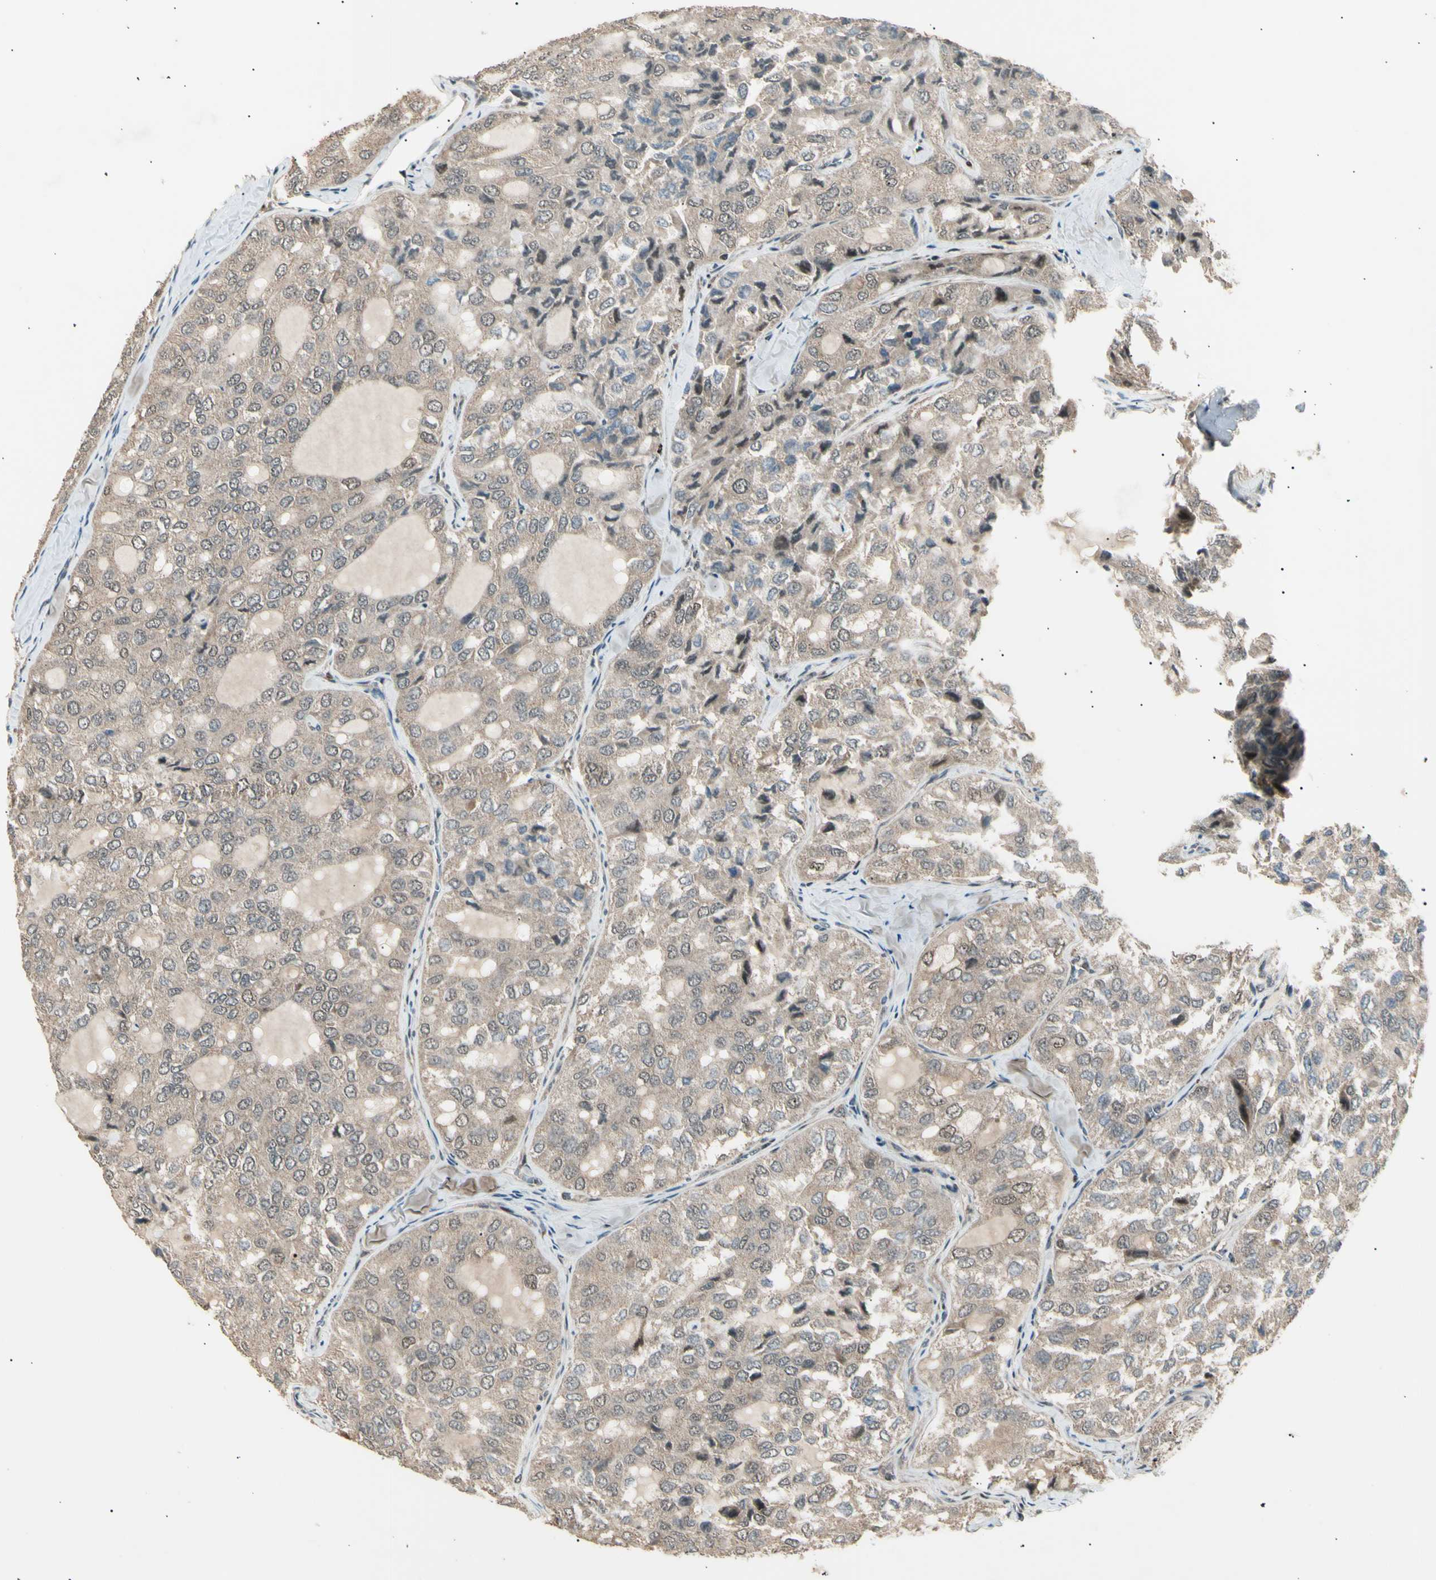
{"staining": {"intensity": "weak", "quantity": "25%-75%", "location": "cytoplasmic/membranous,nuclear"}, "tissue": "thyroid cancer", "cell_type": "Tumor cells", "image_type": "cancer", "snomed": [{"axis": "morphology", "description": "Follicular adenoma carcinoma, NOS"}, {"axis": "topography", "description": "Thyroid gland"}], "caption": "Protein expression analysis of human thyroid follicular adenoma carcinoma reveals weak cytoplasmic/membranous and nuclear staining in about 25%-75% of tumor cells. The staining is performed using DAB brown chromogen to label protein expression. The nuclei are counter-stained blue using hematoxylin.", "gene": "NUAK2", "patient": {"sex": "male", "age": 75}}